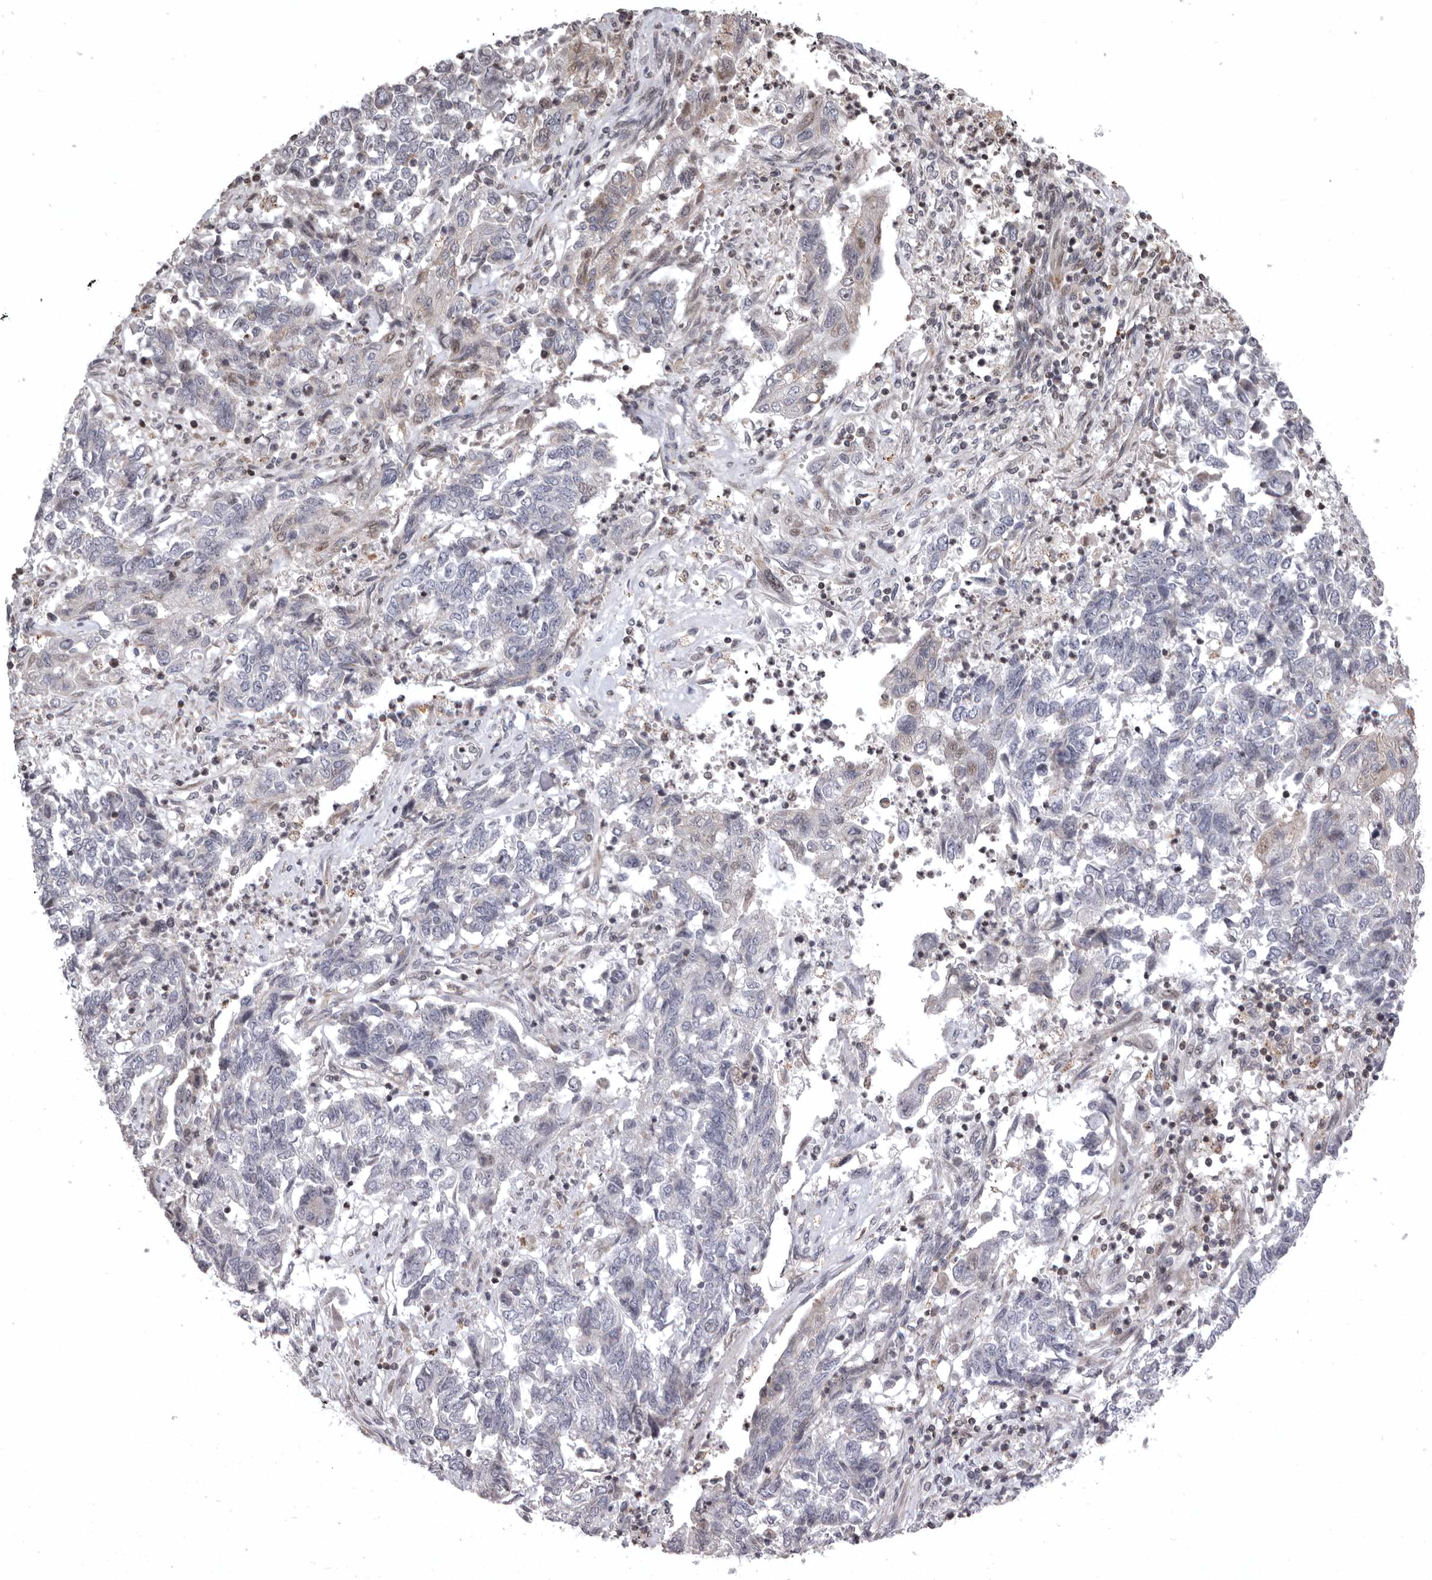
{"staining": {"intensity": "negative", "quantity": "none", "location": "none"}, "tissue": "endometrial cancer", "cell_type": "Tumor cells", "image_type": "cancer", "snomed": [{"axis": "morphology", "description": "Adenocarcinoma, NOS"}, {"axis": "topography", "description": "Endometrium"}], "caption": "This image is of endometrial cancer stained with immunohistochemistry to label a protein in brown with the nuclei are counter-stained blue. There is no expression in tumor cells.", "gene": "AZIN1", "patient": {"sex": "female", "age": 80}}